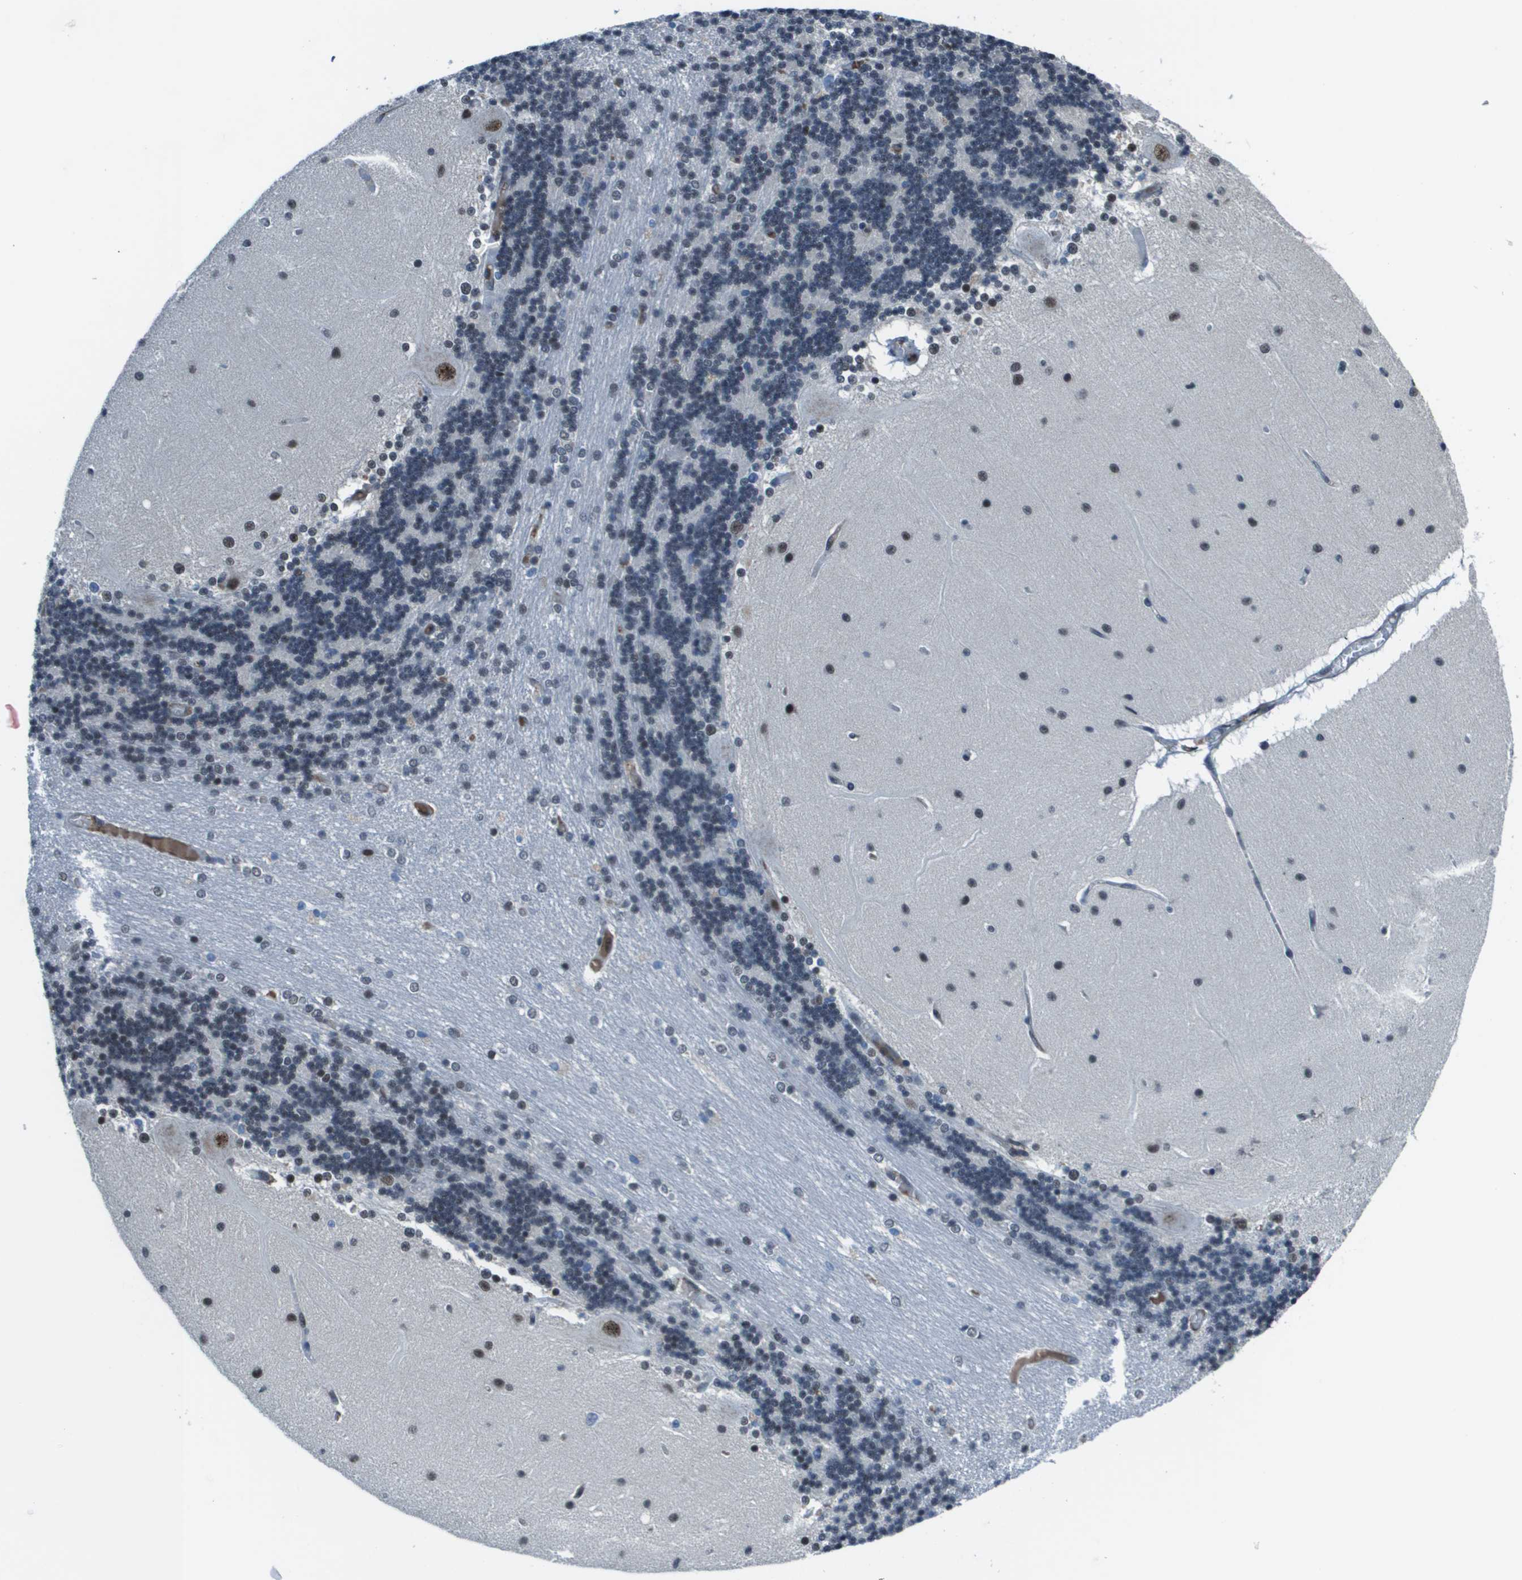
{"staining": {"intensity": "moderate", "quantity": "25%-75%", "location": "nuclear"}, "tissue": "cerebellum", "cell_type": "Cells in granular layer", "image_type": "normal", "snomed": [{"axis": "morphology", "description": "Normal tissue, NOS"}, {"axis": "topography", "description": "Cerebellum"}], "caption": "Unremarkable cerebellum exhibits moderate nuclear positivity in approximately 25%-75% of cells in granular layer, visualized by immunohistochemistry. (brown staining indicates protein expression, while blue staining denotes nuclei).", "gene": "THRAP3", "patient": {"sex": "female", "age": 54}}